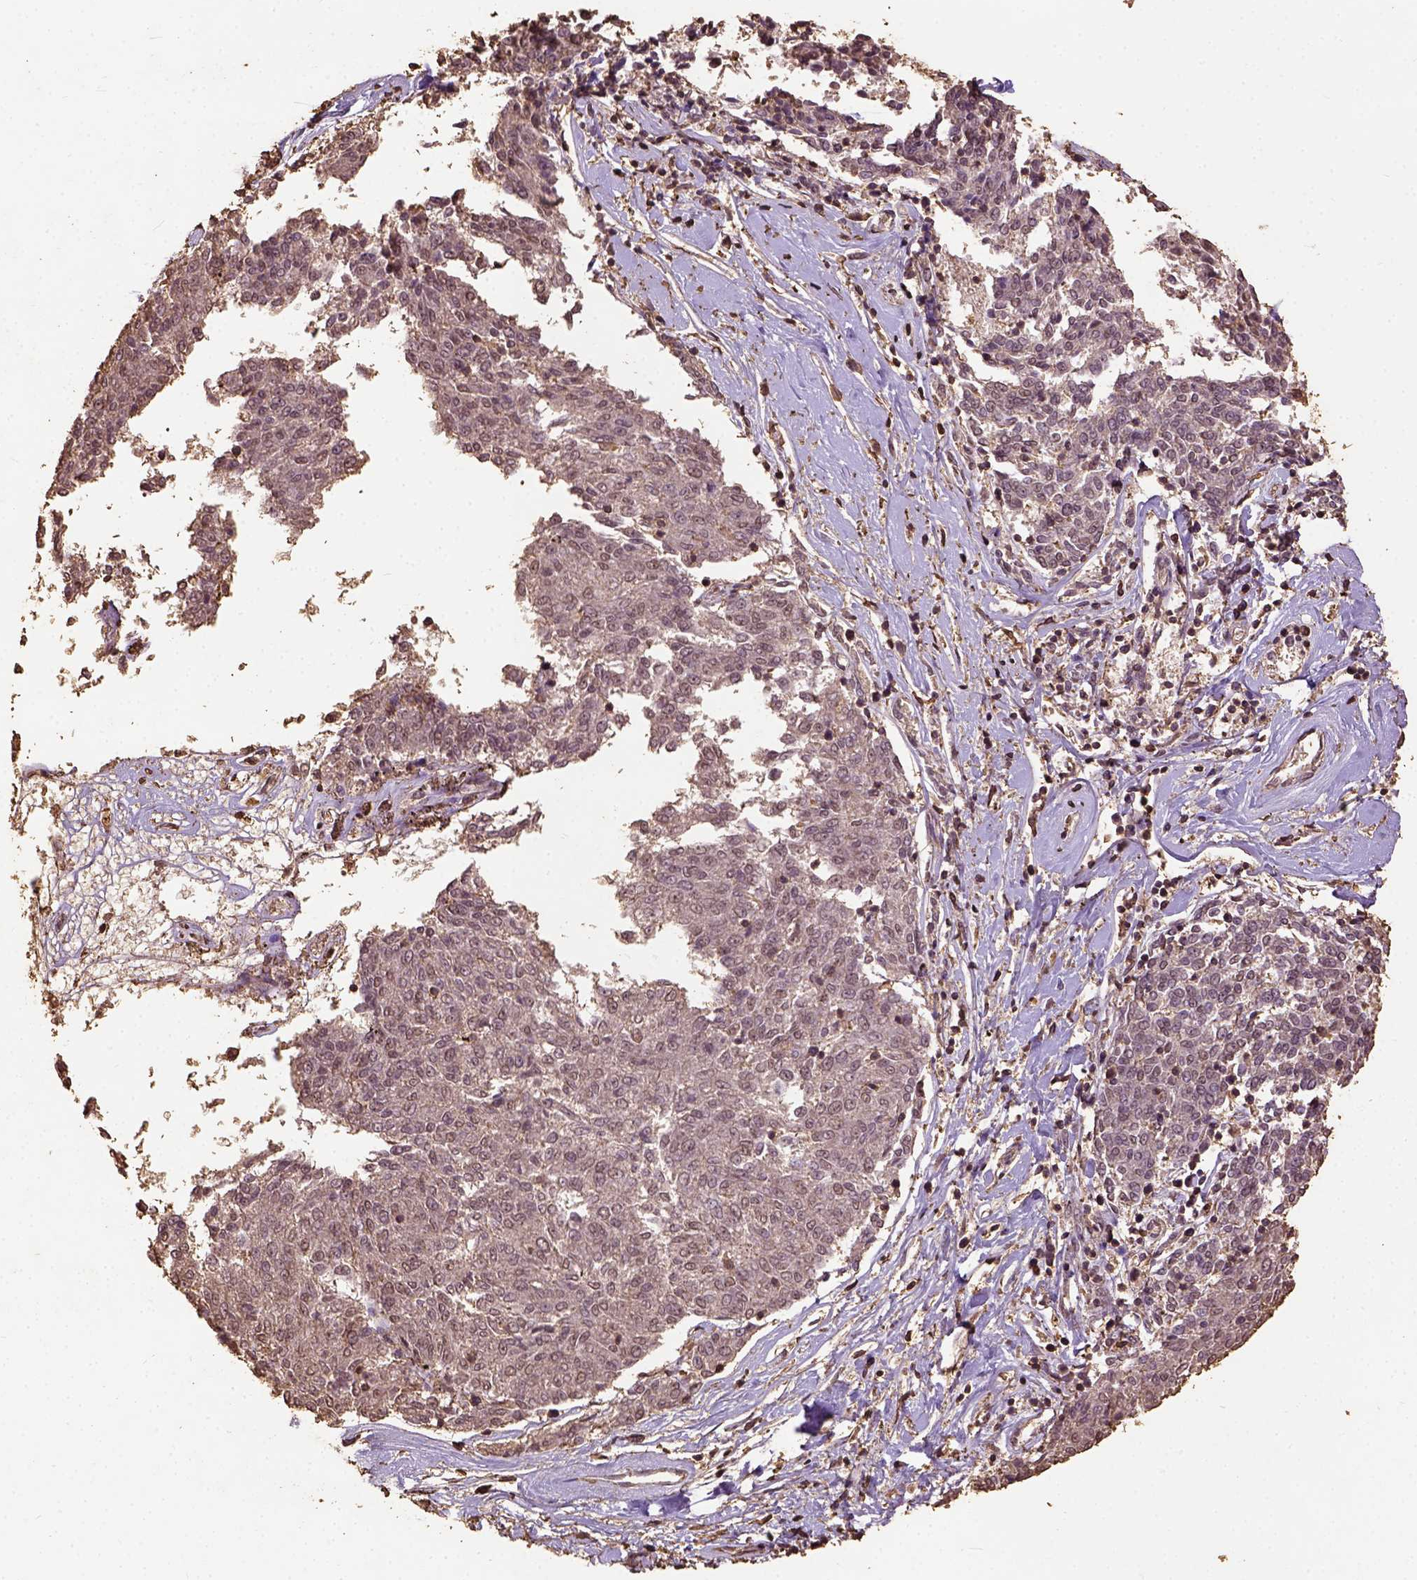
{"staining": {"intensity": "weak", "quantity": "25%-75%", "location": "nuclear"}, "tissue": "melanoma", "cell_type": "Tumor cells", "image_type": "cancer", "snomed": [{"axis": "morphology", "description": "Malignant melanoma, NOS"}, {"axis": "topography", "description": "Skin"}], "caption": "Tumor cells show low levels of weak nuclear positivity in about 25%-75% of cells in melanoma.", "gene": "NACC1", "patient": {"sex": "female", "age": 72}}